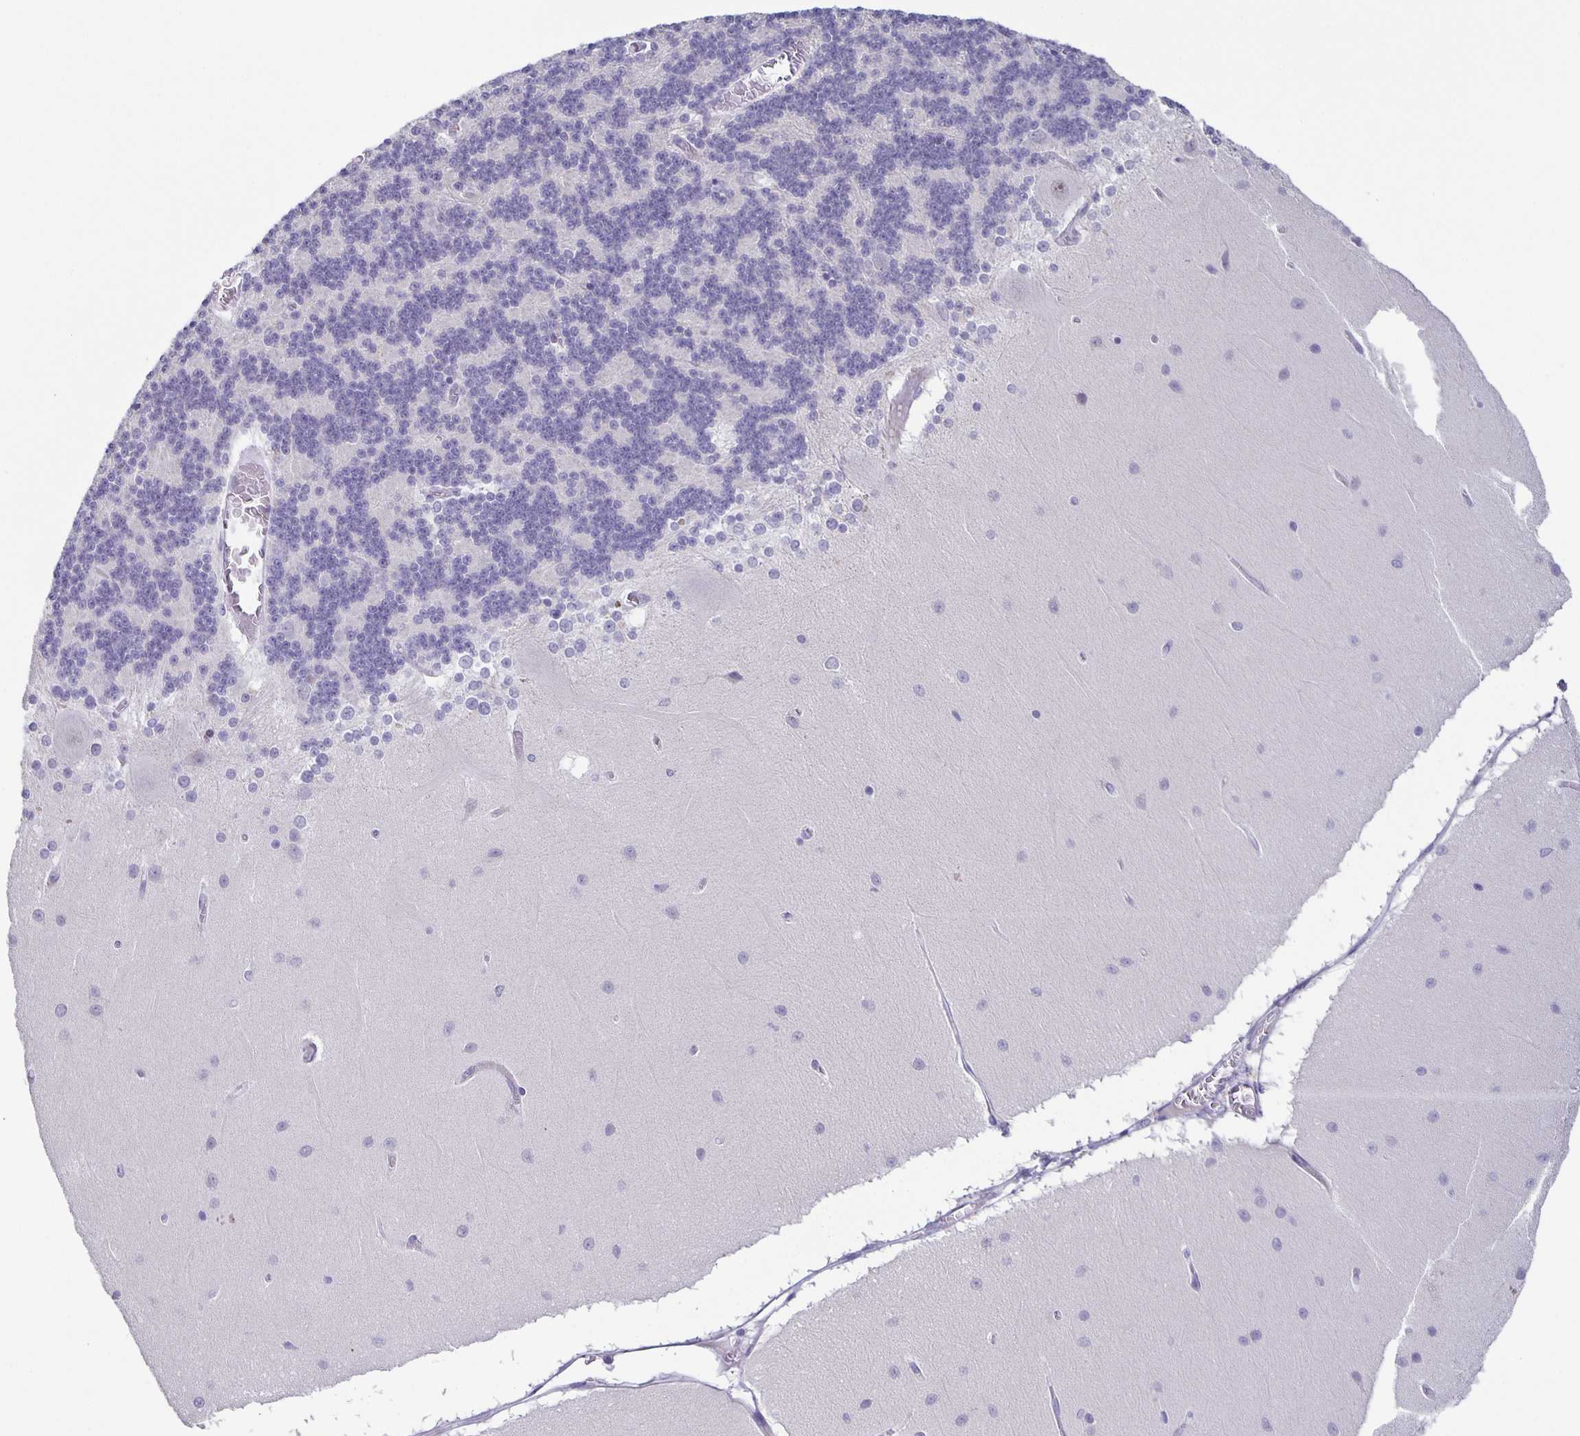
{"staining": {"intensity": "negative", "quantity": "none", "location": "none"}, "tissue": "cerebellum", "cell_type": "Cells in granular layer", "image_type": "normal", "snomed": [{"axis": "morphology", "description": "Normal tissue, NOS"}, {"axis": "topography", "description": "Cerebellum"}], "caption": "Immunohistochemistry of benign cerebellum reveals no expression in cells in granular layer.", "gene": "PHRF1", "patient": {"sex": "female", "age": 54}}